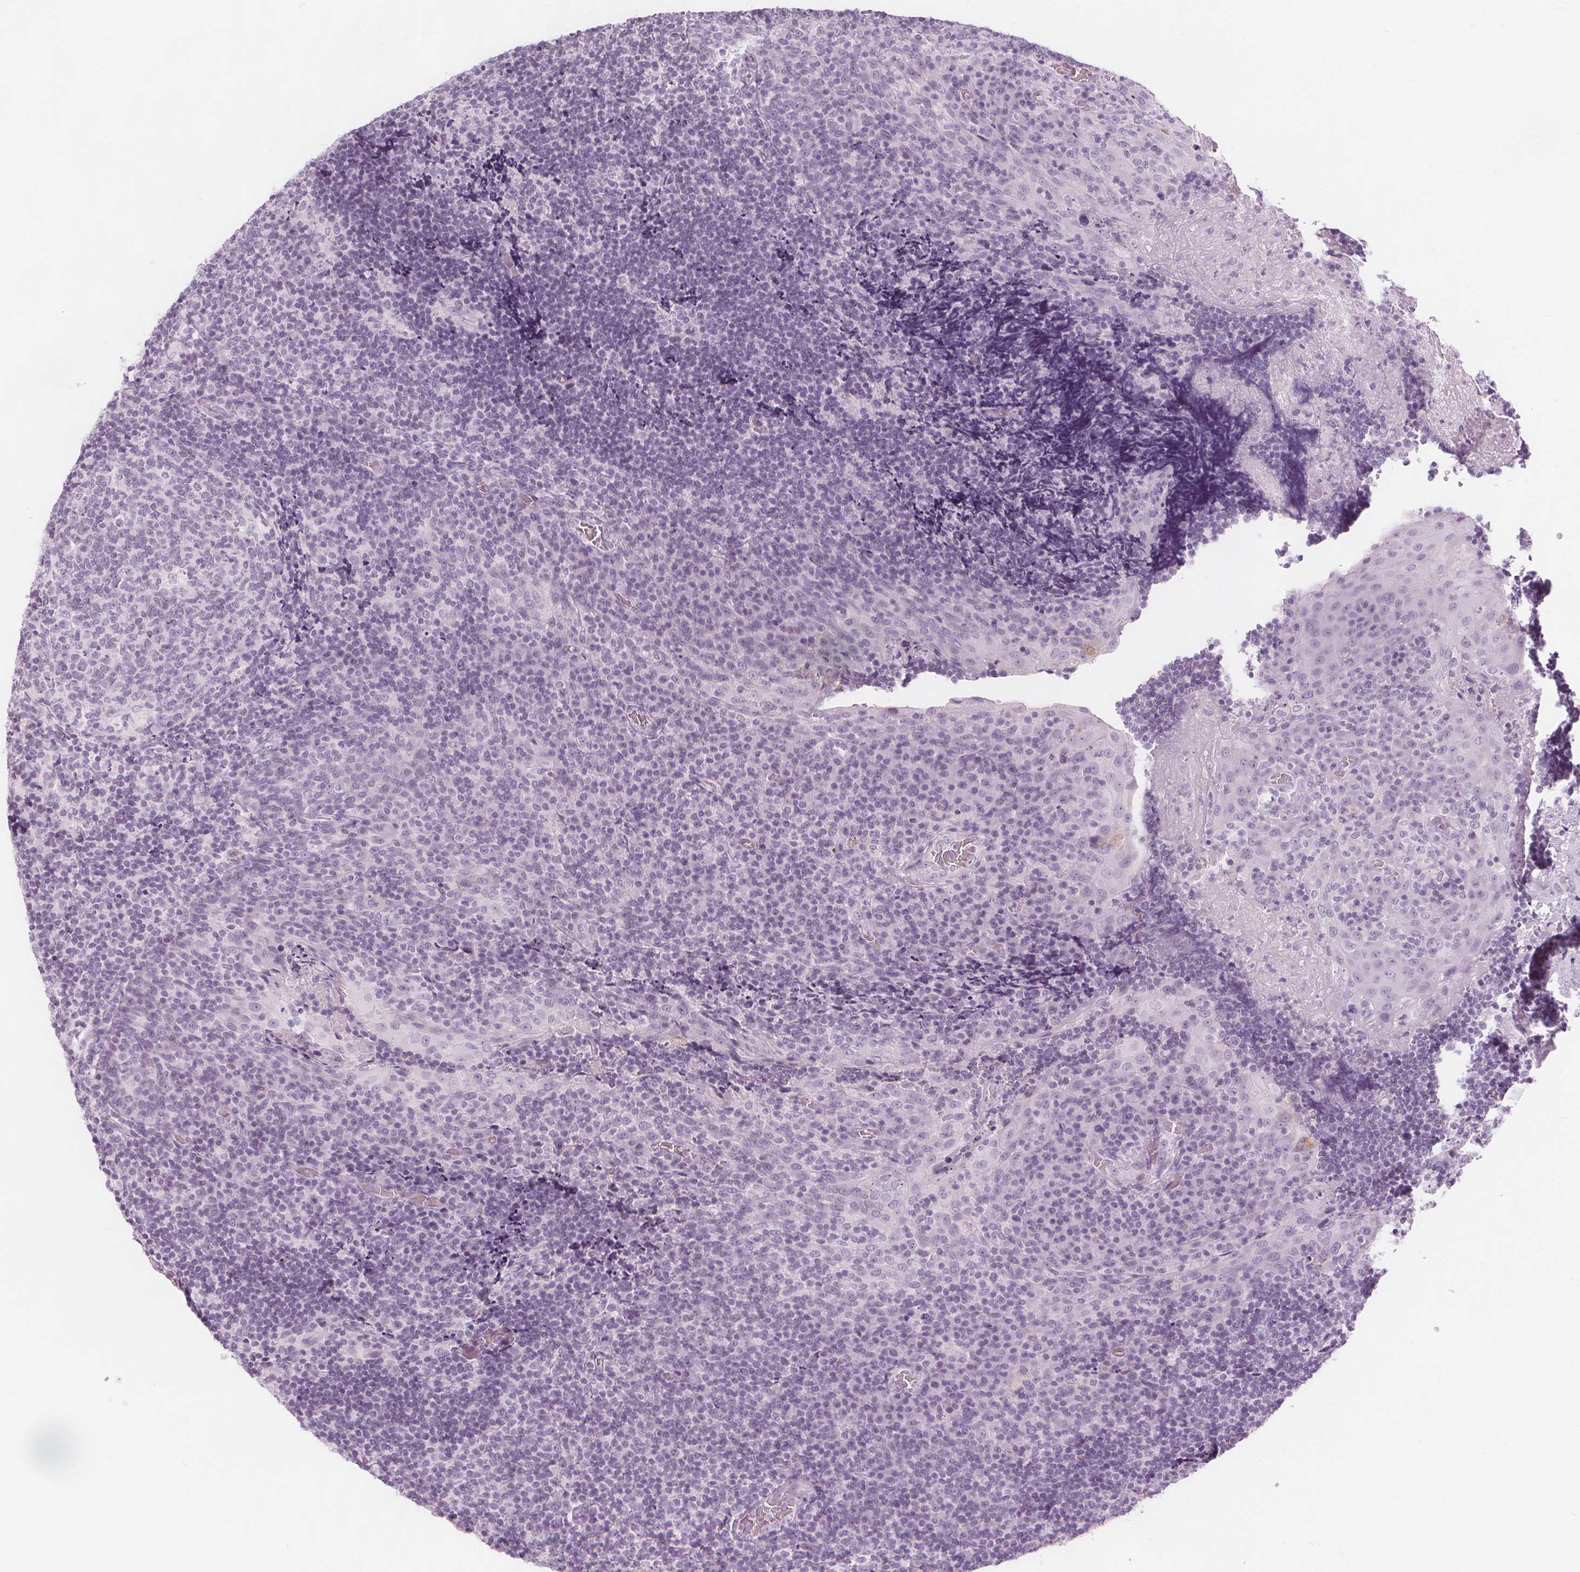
{"staining": {"intensity": "negative", "quantity": "none", "location": "none"}, "tissue": "tonsil", "cell_type": "Germinal center cells", "image_type": "normal", "snomed": [{"axis": "morphology", "description": "Normal tissue, NOS"}, {"axis": "topography", "description": "Tonsil"}], "caption": "This photomicrograph is of unremarkable tonsil stained with immunohistochemistry (IHC) to label a protein in brown with the nuclei are counter-stained blue. There is no staining in germinal center cells. Brightfield microscopy of IHC stained with DAB (brown) and hematoxylin (blue), captured at high magnification.", "gene": "TFF1", "patient": {"sex": "male", "age": 17}}